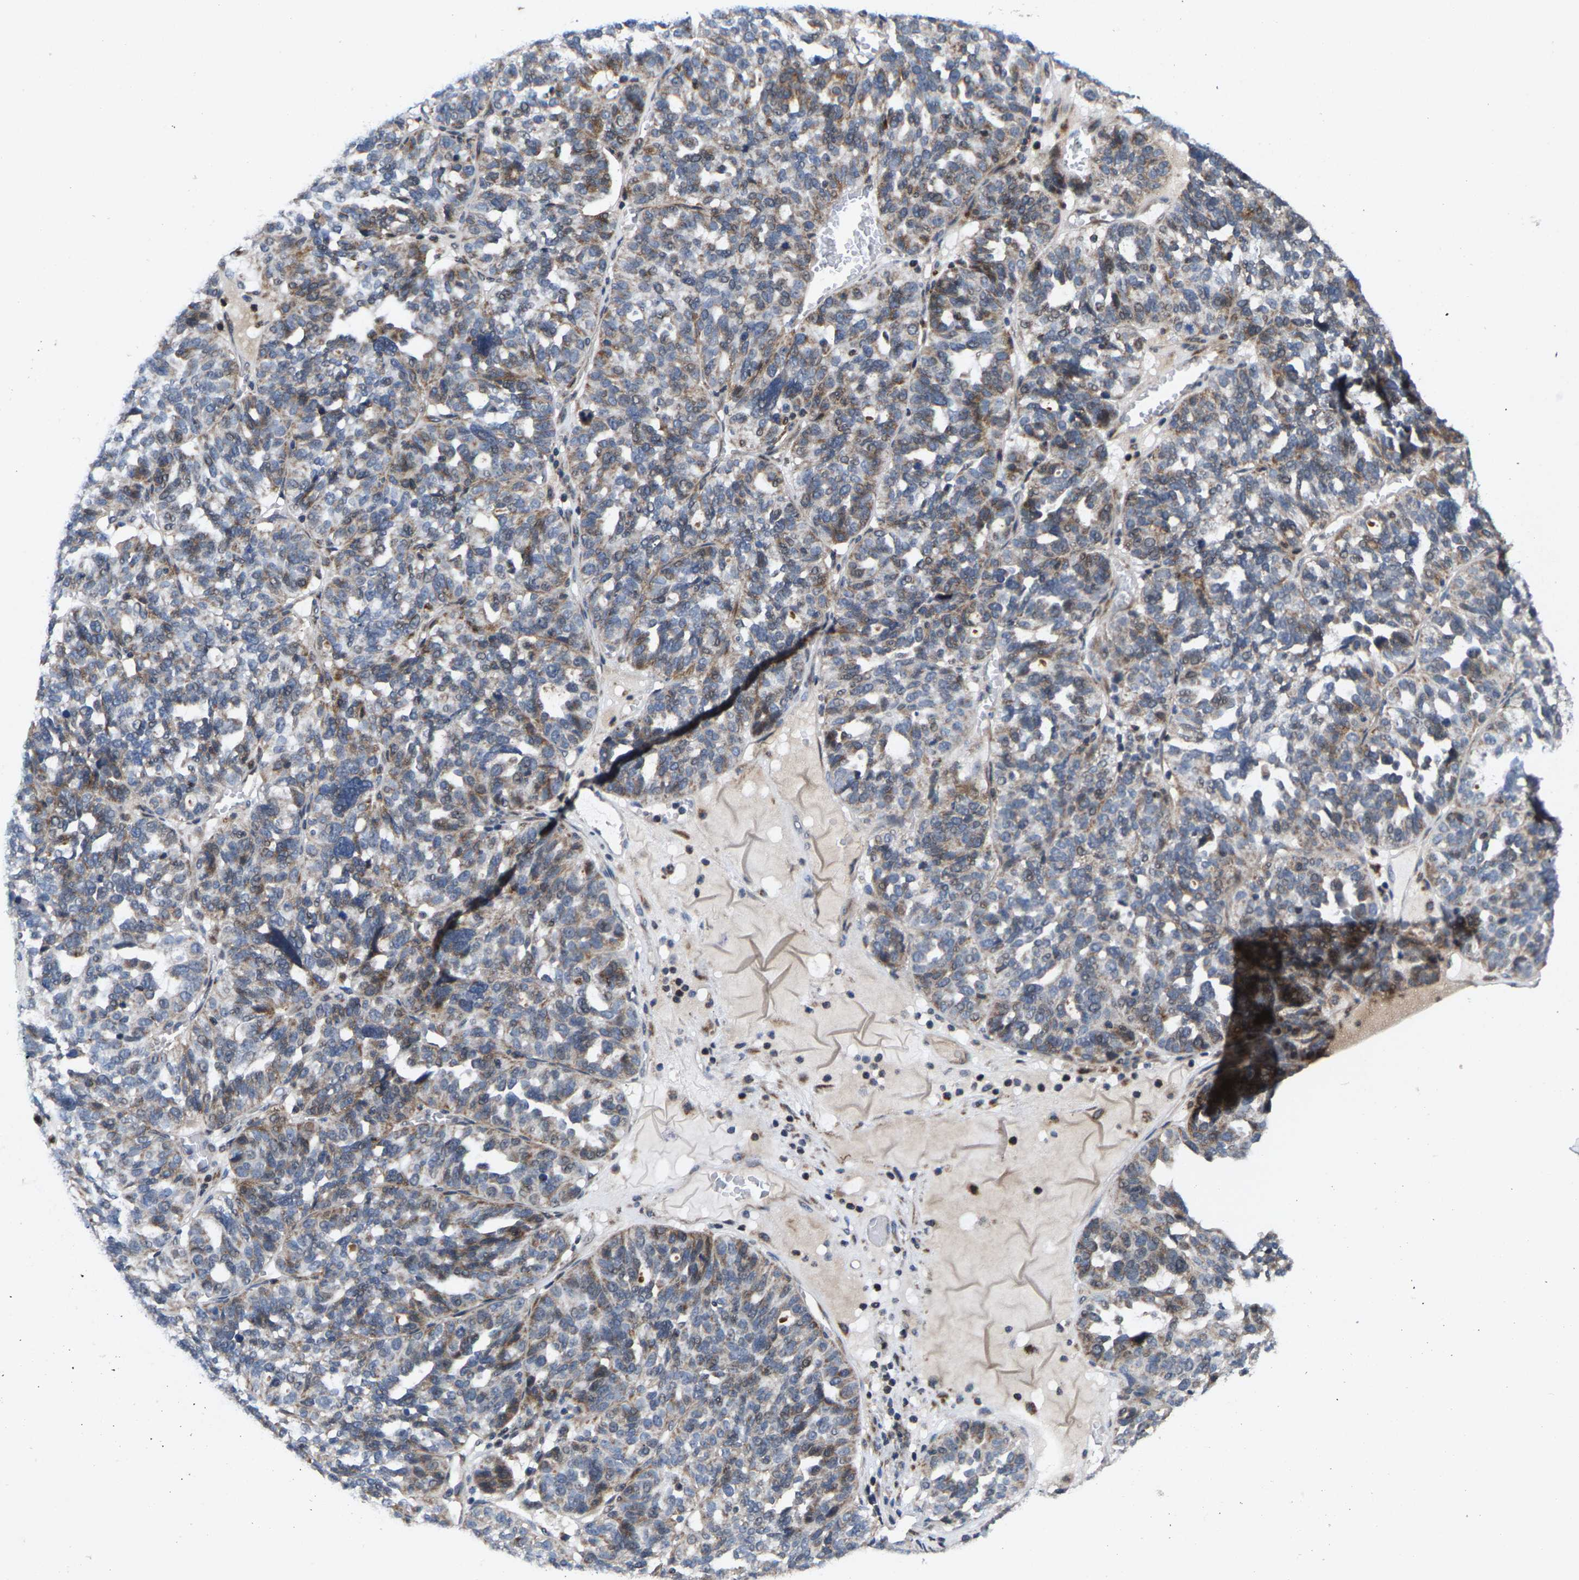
{"staining": {"intensity": "moderate", "quantity": "25%-75%", "location": "cytoplasmic/membranous"}, "tissue": "ovarian cancer", "cell_type": "Tumor cells", "image_type": "cancer", "snomed": [{"axis": "morphology", "description": "Cystadenocarcinoma, serous, NOS"}, {"axis": "topography", "description": "Ovary"}], "caption": "Immunohistochemical staining of ovarian serous cystadenocarcinoma exhibits moderate cytoplasmic/membranous protein expression in approximately 25%-75% of tumor cells. Using DAB (brown) and hematoxylin (blue) stains, captured at high magnification using brightfield microscopy.", "gene": "TDRKH", "patient": {"sex": "female", "age": 59}}